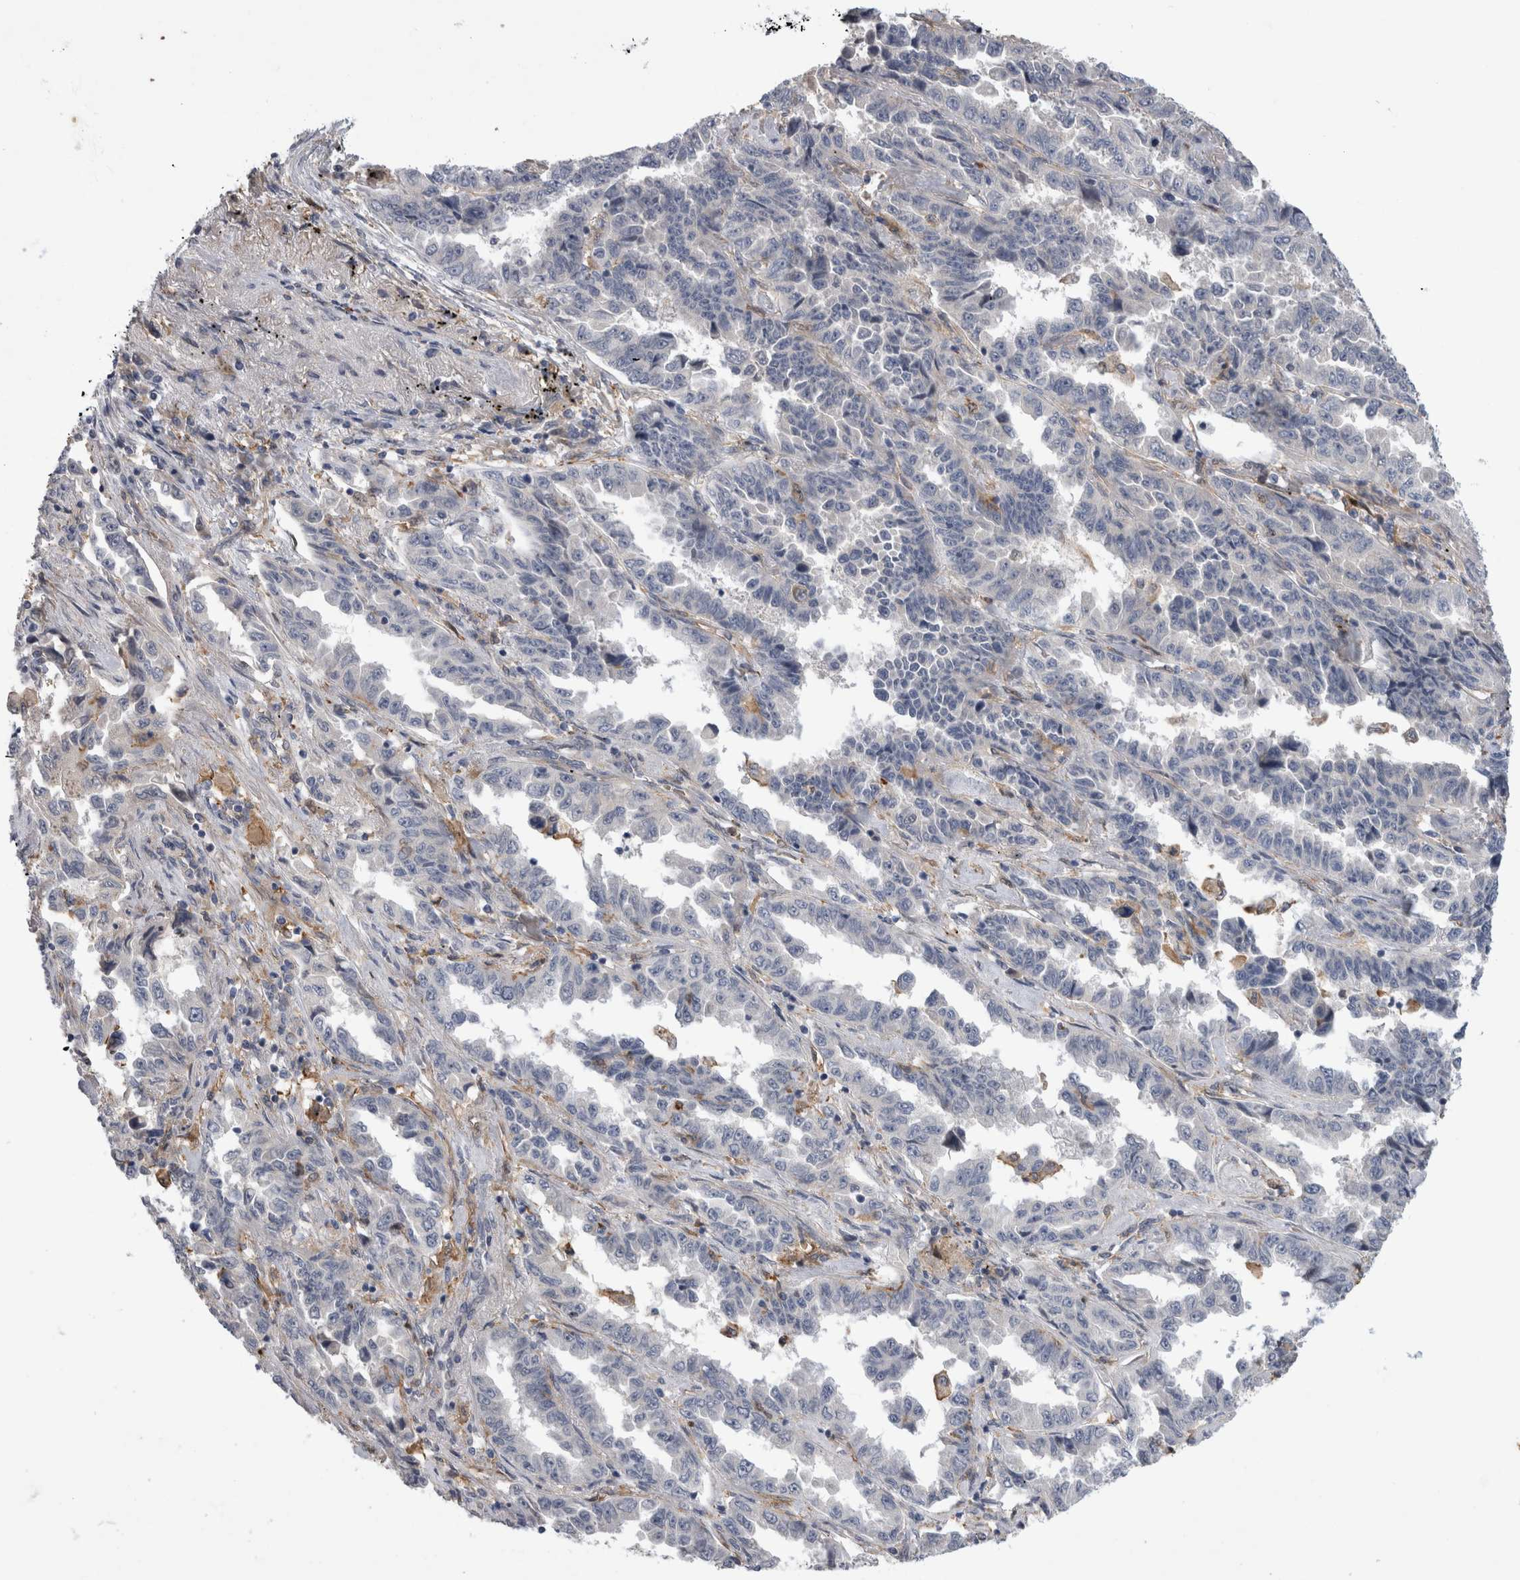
{"staining": {"intensity": "negative", "quantity": "none", "location": "none"}, "tissue": "lung cancer", "cell_type": "Tumor cells", "image_type": "cancer", "snomed": [{"axis": "morphology", "description": "Adenocarcinoma, NOS"}, {"axis": "topography", "description": "Lung"}], "caption": "This is an immunohistochemistry image of lung adenocarcinoma. There is no staining in tumor cells.", "gene": "ANKFY1", "patient": {"sex": "female", "age": 51}}